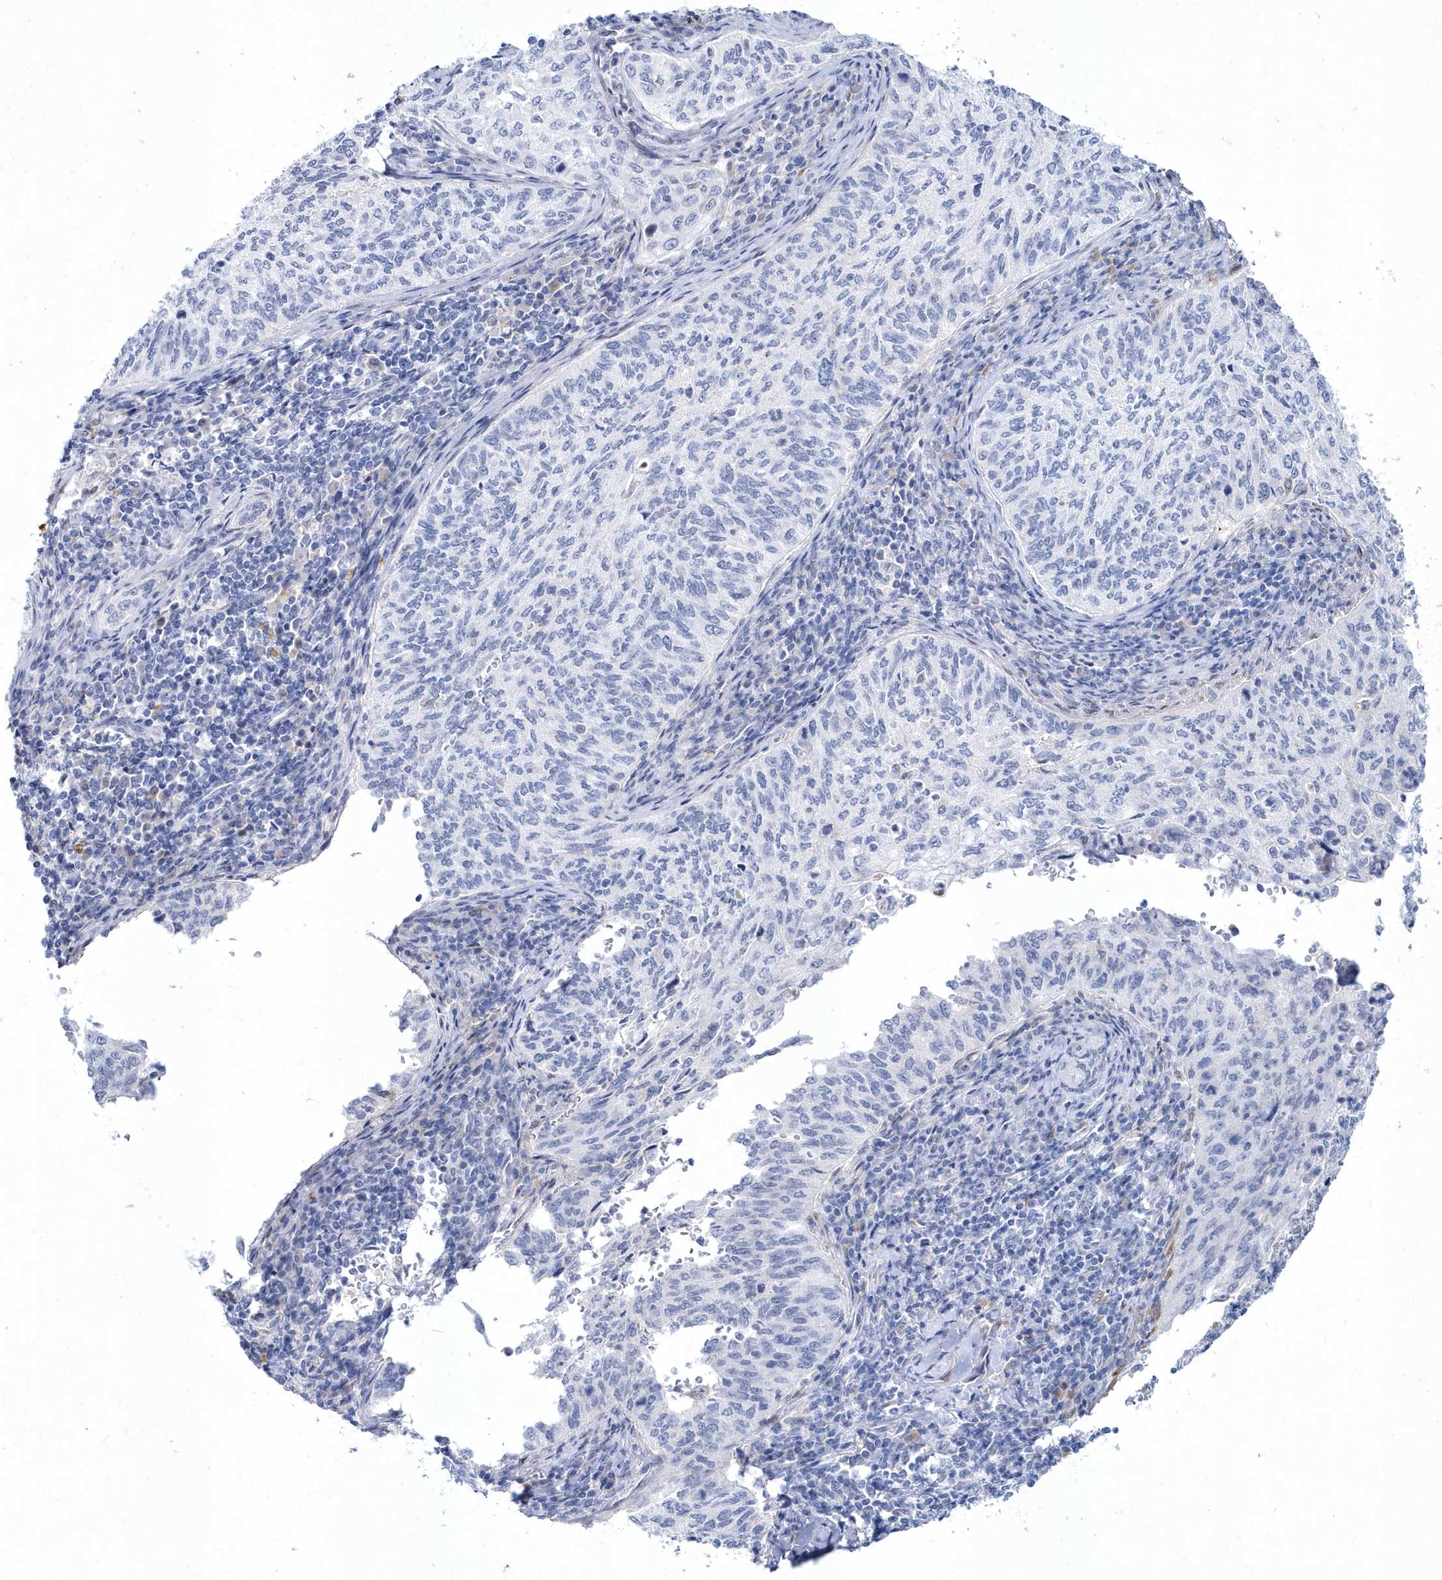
{"staining": {"intensity": "negative", "quantity": "none", "location": "none"}, "tissue": "cervical cancer", "cell_type": "Tumor cells", "image_type": "cancer", "snomed": [{"axis": "morphology", "description": "Squamous cell carcinoma, NOS"}, {"axis": "topography", "description": "Cervix"}], "caption": "DAB immunohistochemical staining of human cervical cancer shows no significant positivity in tumor cells.", "gene": "SPINK7", "patient": {"sex": "female", "age": 30}}